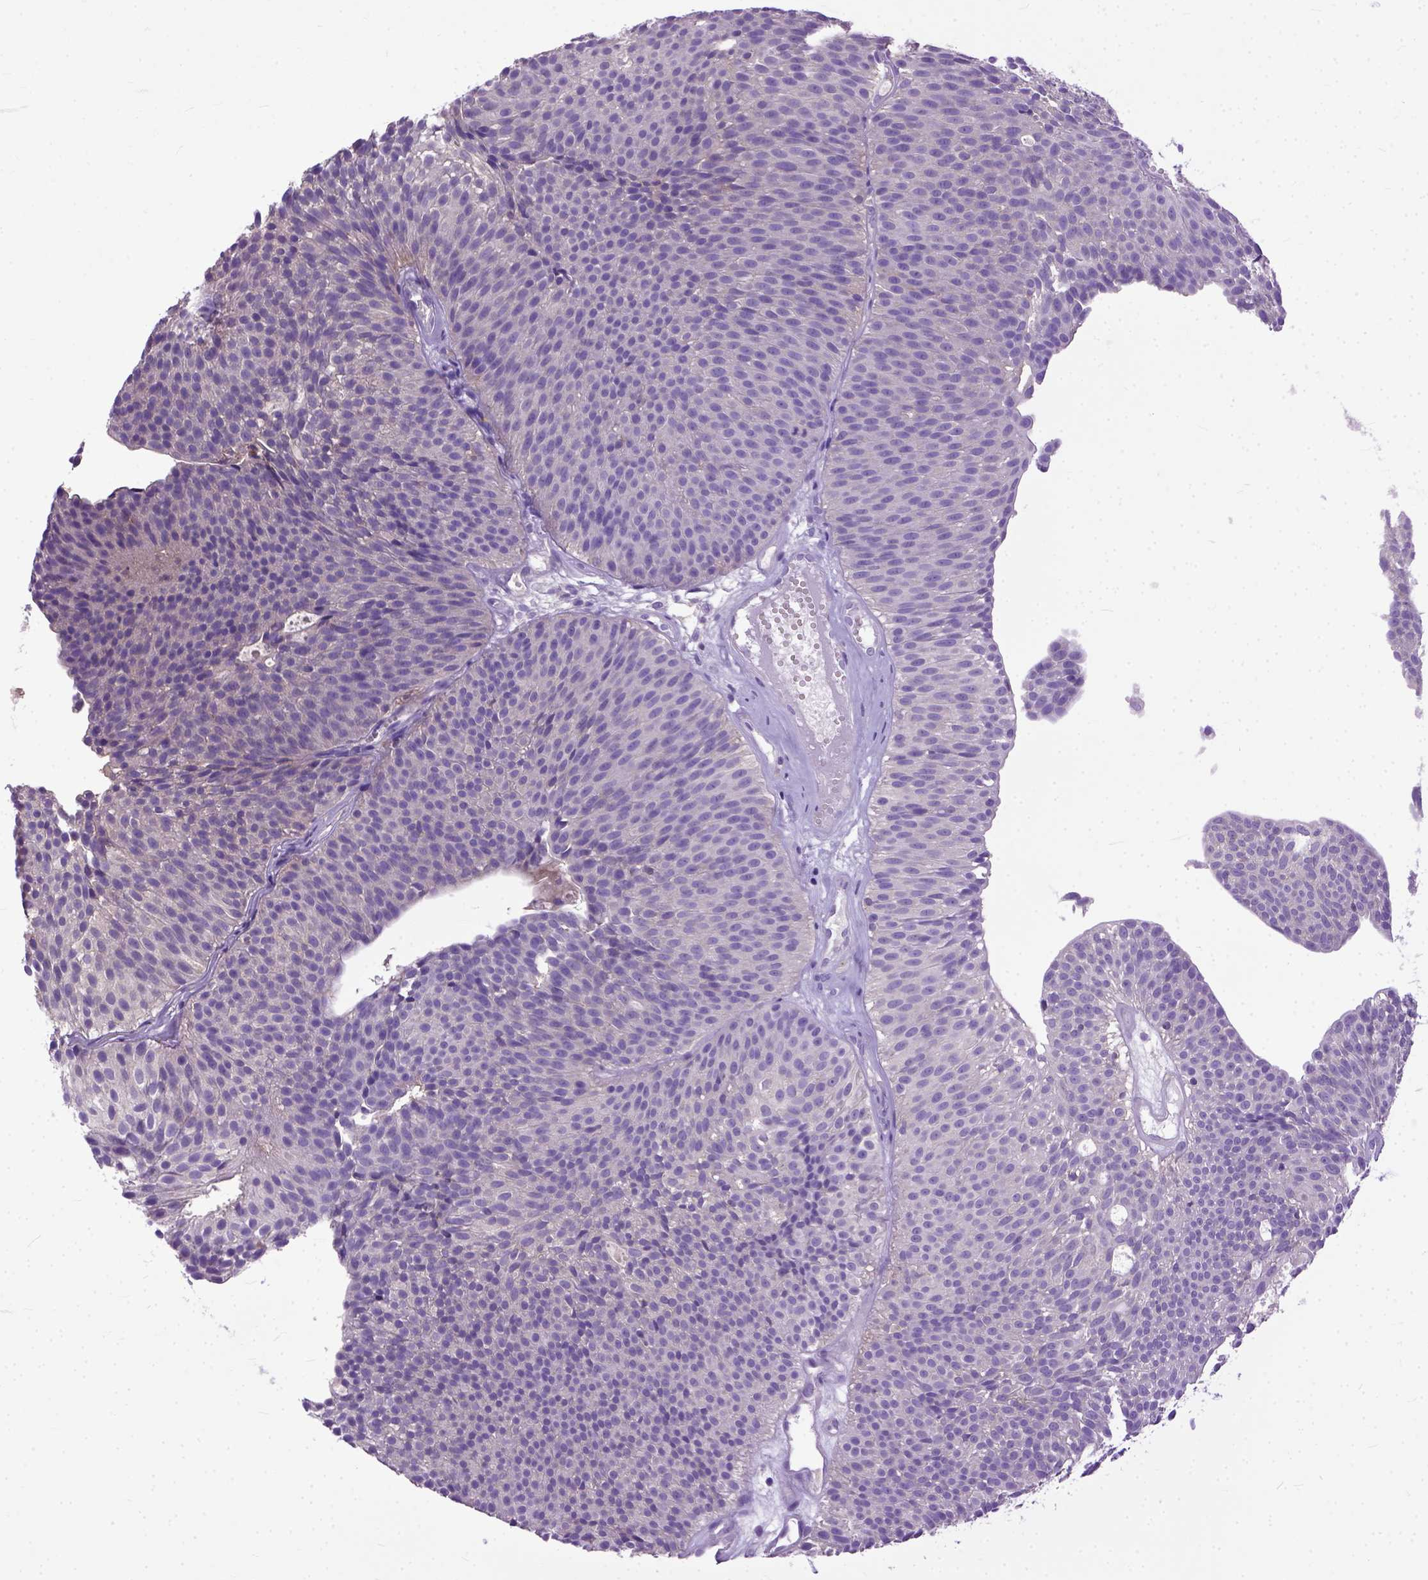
{"staining": {"intensity": "negative", "quantity": "none", "location": "none"}, "tissue": "urothelial cancer", "cell_type": "Tumor cells", "image_type": "cancer", "snomed": [{"axis": "morphology", "description": "Urothelial carcinoma, Low grade"}, {"axis": "topography", "description": "Urinary bladder"}], "caption": "Protein analysis of low-grade urothelial carcinoma reveals no significant positivity in tumor cells.", "gene": "NAMPT", "patient": {"sex": "male", "age": 63}}